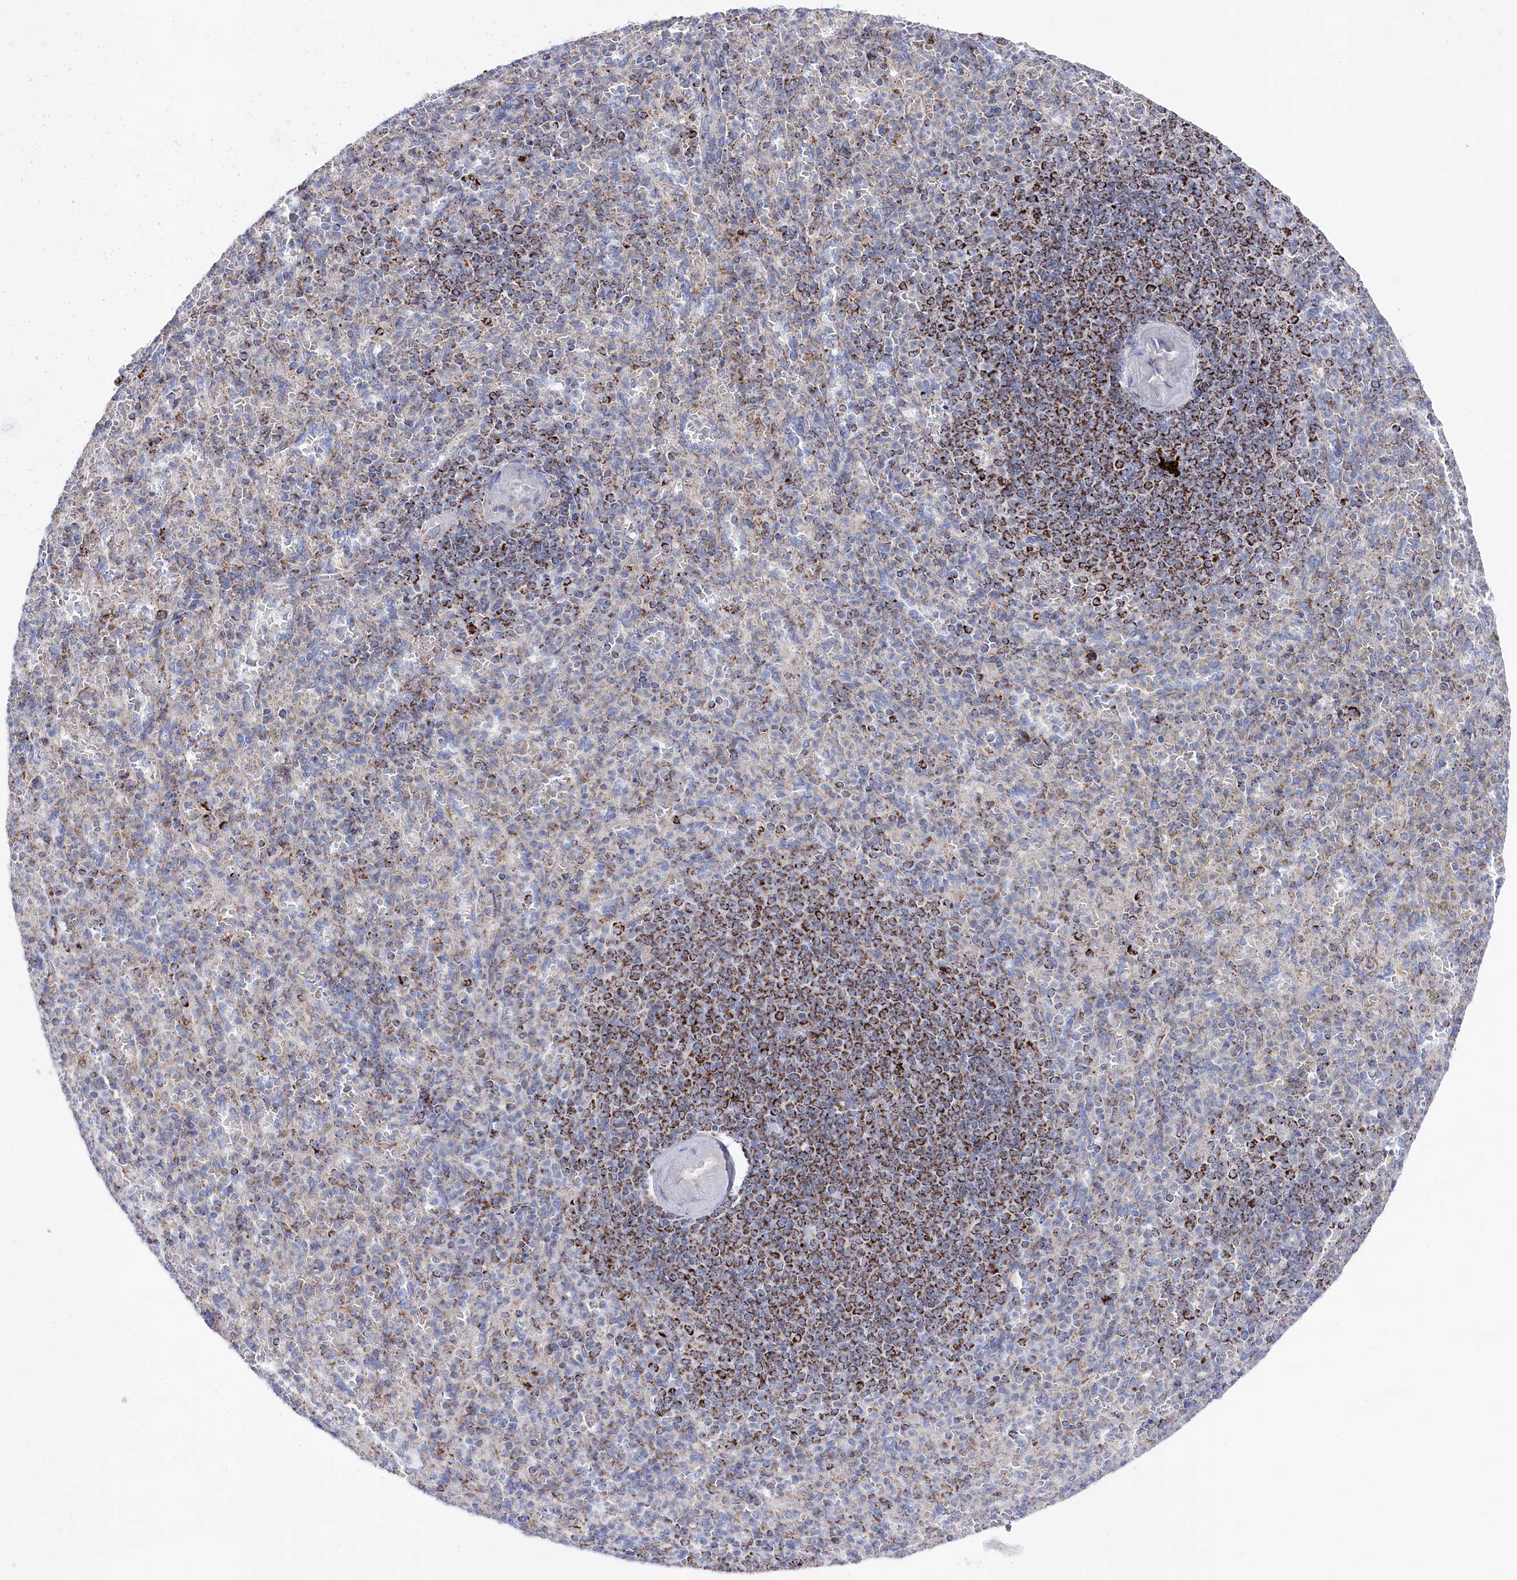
{"staining": {"intensity": "moderate", "quantity": "<25%", "location": "cytoplasmic/membranous"}, "tissue": "spleen", "cell_type": "Cells in red pulp", "image_type": "normal", "snomed": [{"axis": "morphology", "description": "Normal tissue, NOS"}, {"axis": "topography", "description": "Spleen"}], "caption": "Approximately <25% of cells in red pulp in benign human spleen display moderate cytoplasmic/membranous protein positivity as visualized by brown immunohistochemical staining.", "gene": "GLS2", "patient": {"sex": "female", "age": 74}}